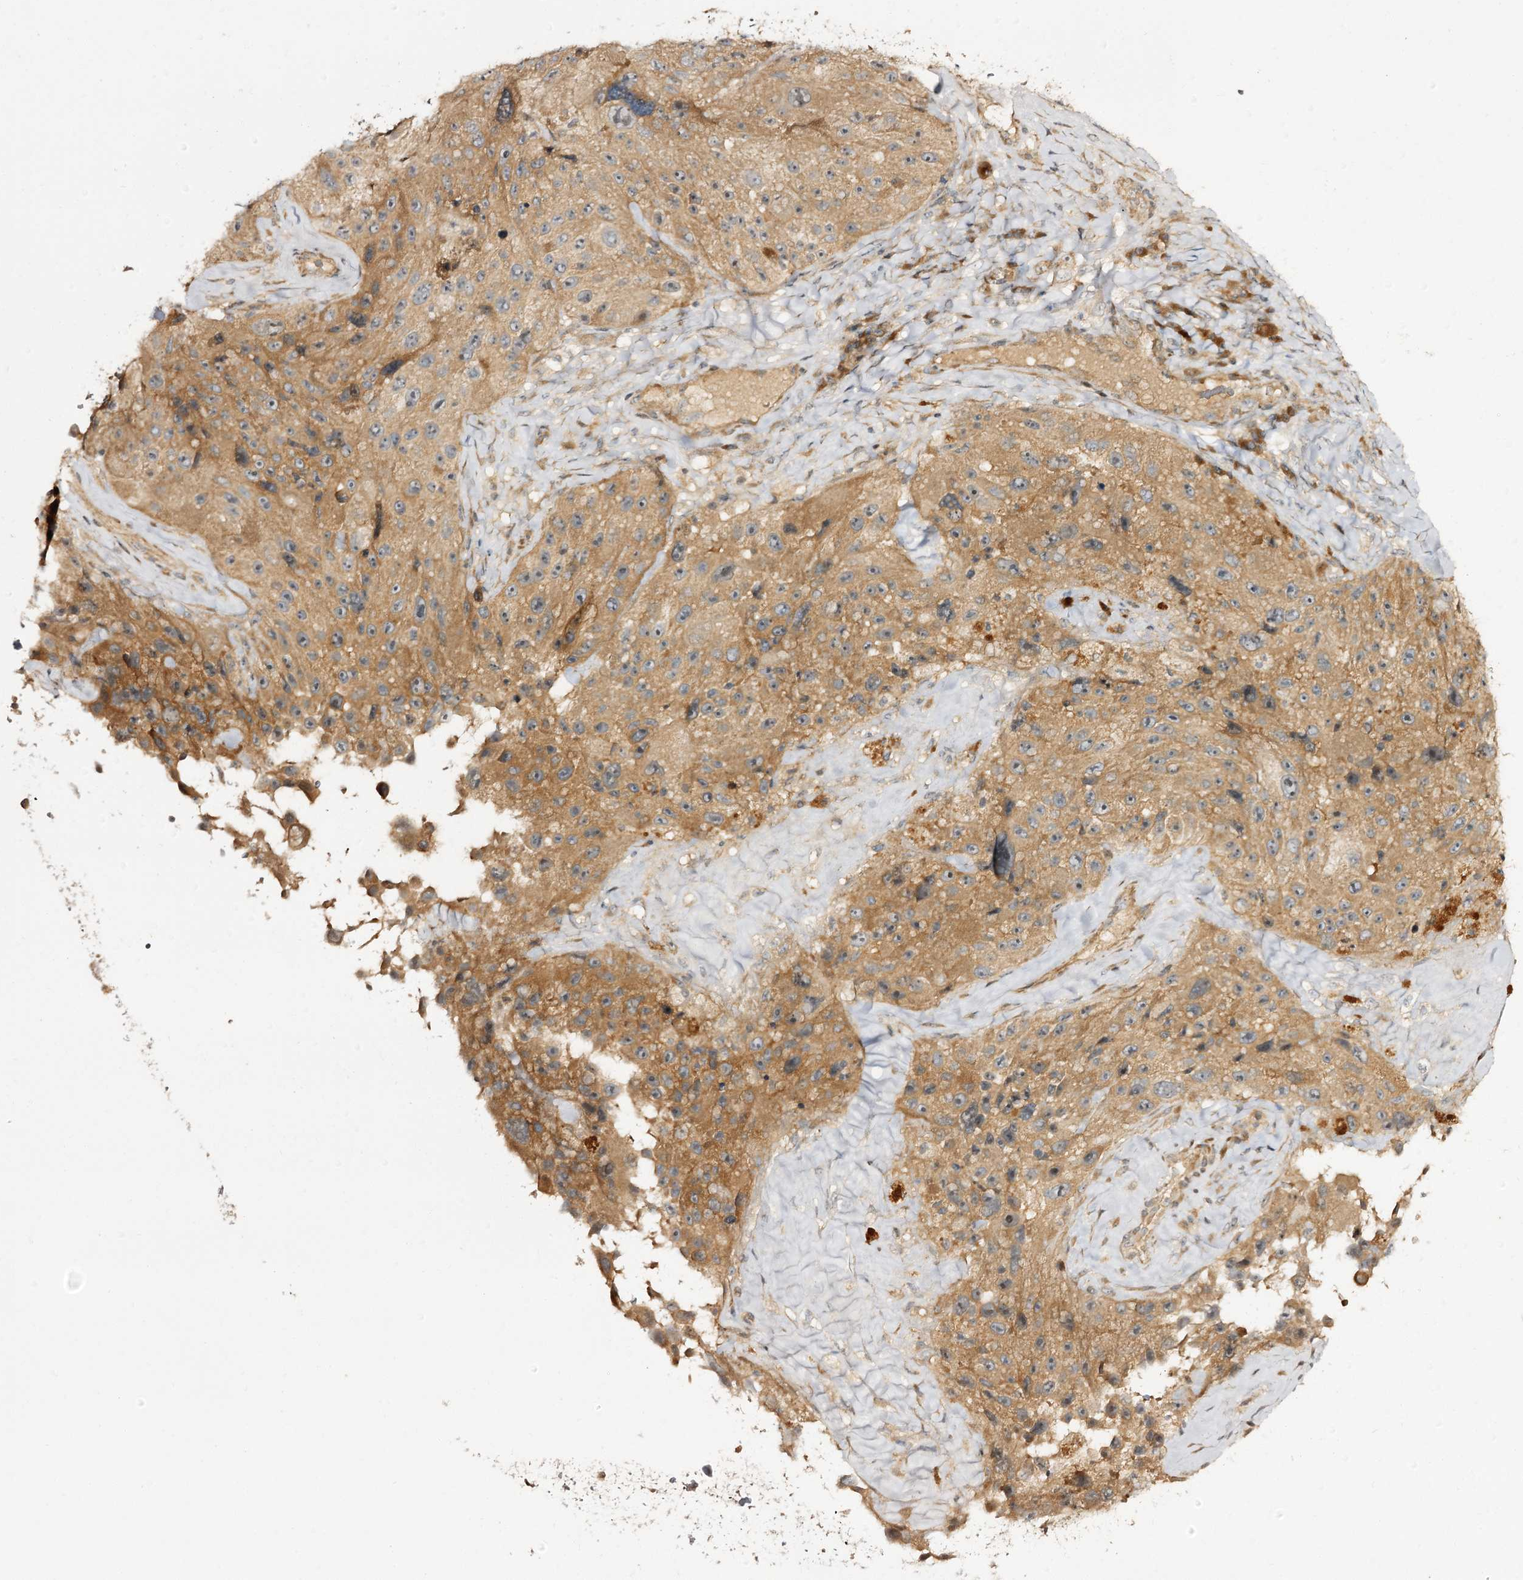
{"staining": {"intensity": "moderate", "quantity": ">75%", "location": "cytoplasmic/membranous"}, "tissue": "melanoma", "cell_type": "Tumor cells", "image_type": "cancer", "snomed": [{"axis": "morphology", "description": "Malignant melanoma, Metastatic site"}, {"axis": "topography", "description": "Lymph node"}], "caption": "Immunohistochemistry (IHC) image of neoplastic tissue: melanoma stained using immunohistochemistry (IHC) demonstrates medium levels of moderate protein expression localized specifically in the cytoplasmic/membranous of tumor cells, appearing as a cytoplasmic/membranous brown color.", "gene": "C11orf80", "patient": {"sex": "male", "age": 62}}